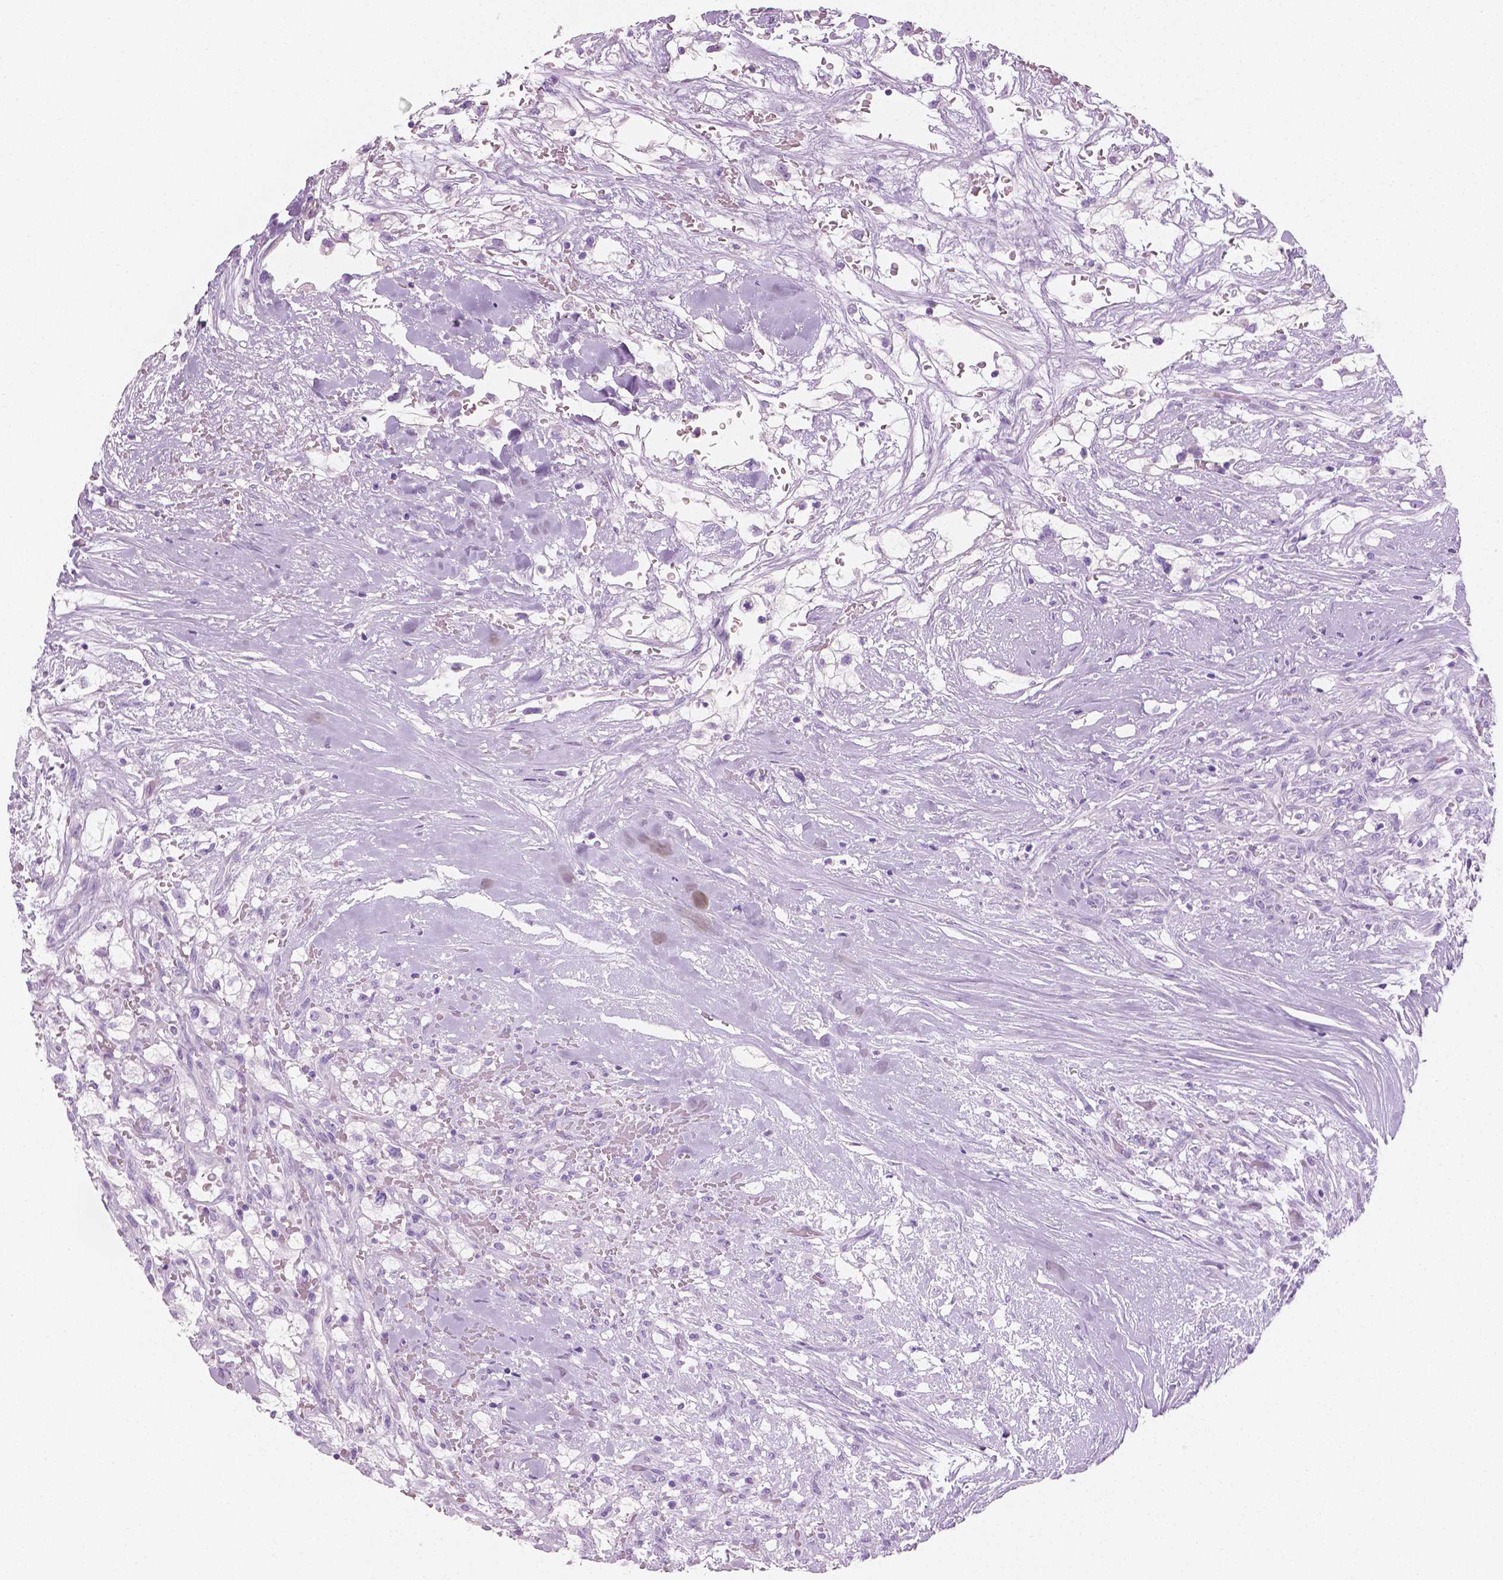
{"staining": {"intensity": "negative", "quantity": "none", "location": "none"}, "tissue": "renal cancer", "cell_type": "Tumor cells", "image_type": "cancer", "snomed": [{"axis": "morphology", "description": "Adenocarcinoma, NOS"}, {"axis": "topography", "description": "Kidney"}], "caption": "Immunohistochemistry (IHC) histopathology image of neoplastic tissue: human renal adenocarcinoma stained with DAB (3,3'-diaminobenzidine) demonstrates no significant protein expression in tumor cells. (DAB IHC, high magnification).", "gene": "PLIN4", "patient": {"sex": "male", "age": 59}}